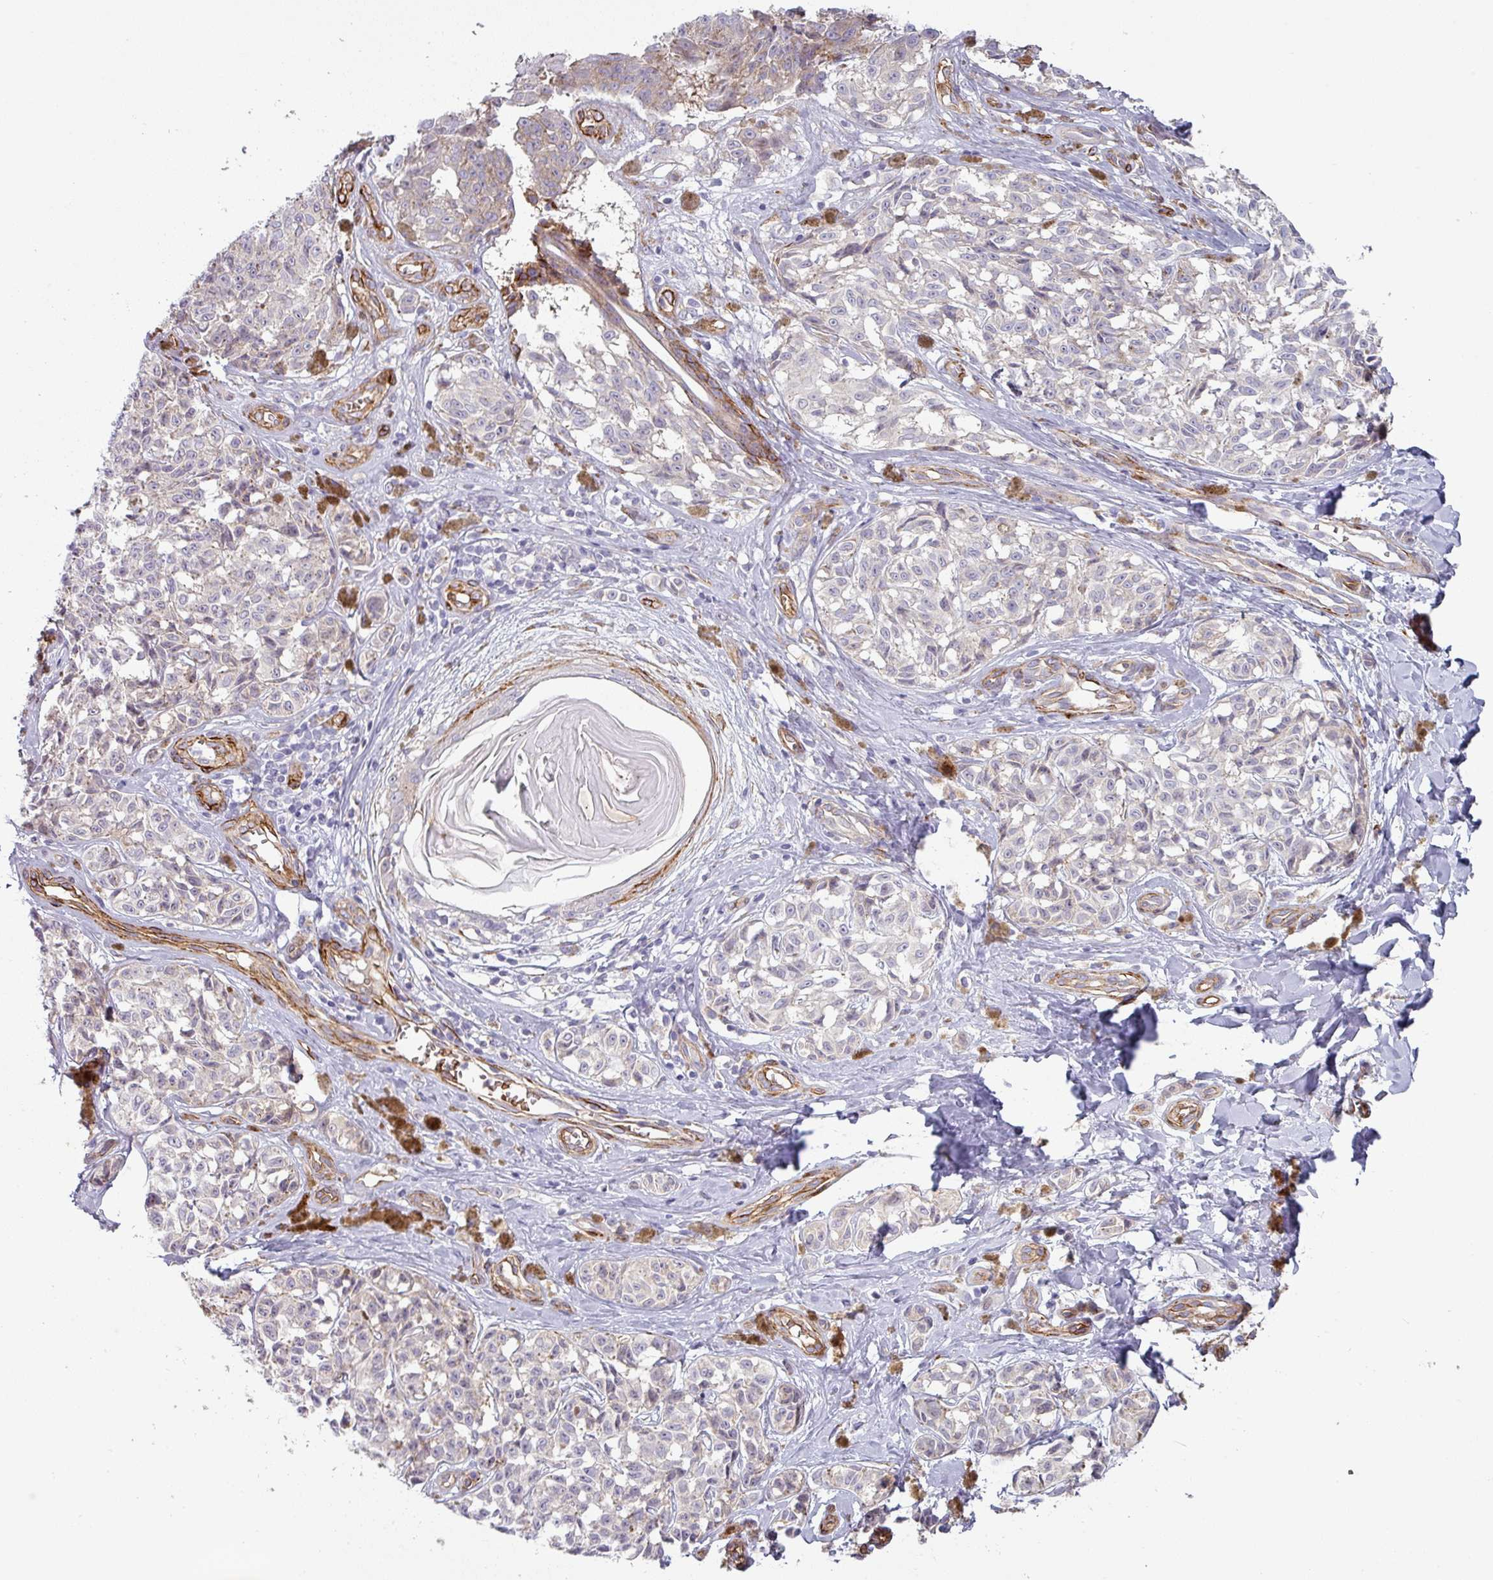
{"staining": {"intensity": "weak", "quantity": "<25%", "location": "cytoplasmic/membranous"}, "tissue": "melanoma", "cell_type": "Tumor cells", "image_type": "cancer", "snomed": [{"axis": "morphology", "description": "Malignant melanoma, NOS"}, {"axis": "topography", "description": "Skin"}], "caption": "Tumor cells are negative for brown protein staining in melanoma.", "gene": "PRODH2", "patient": {"sex": "female", "age": 65}}